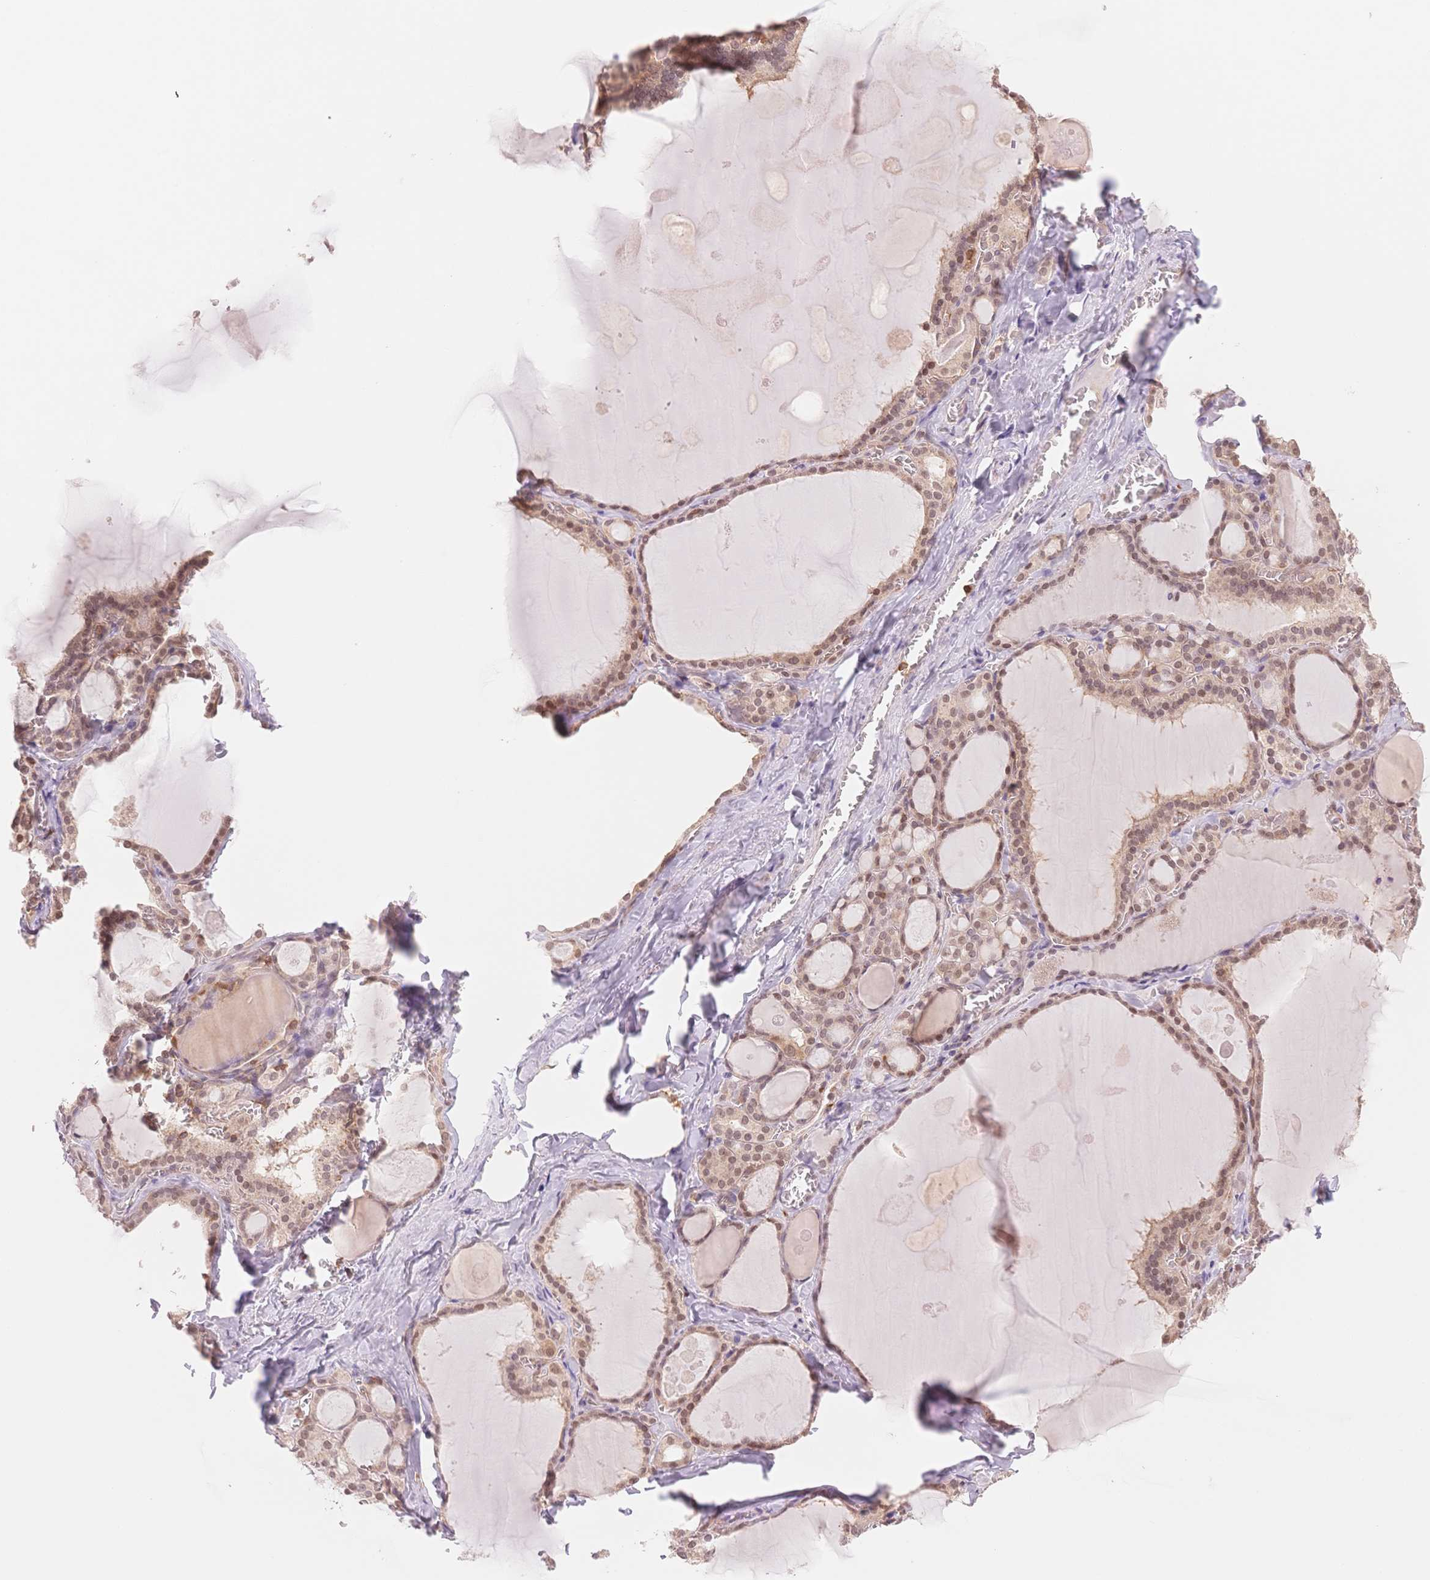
{"staining": {"intensity": "weak", "quantity": ">75%", "location": "cytoplasmic/membranous"}, "tissue": "thyroid gland", "cell_type": "Glandular cells", "image_type": "normal", "snomed": [{"axis": "morphology", "description": "Normal tissue, NOS"}, {"axis": "topography", "description": "Thyroid gland"}], "caption": "The photomicrograph displays a brown stain indicating the presence of a protein in the cytoplasmic/membranous of glandular cells in thyroid gland. Nuclei are stained in blue.", "gene": "STK39", "patient": {"sex": "male", "age": 56}}